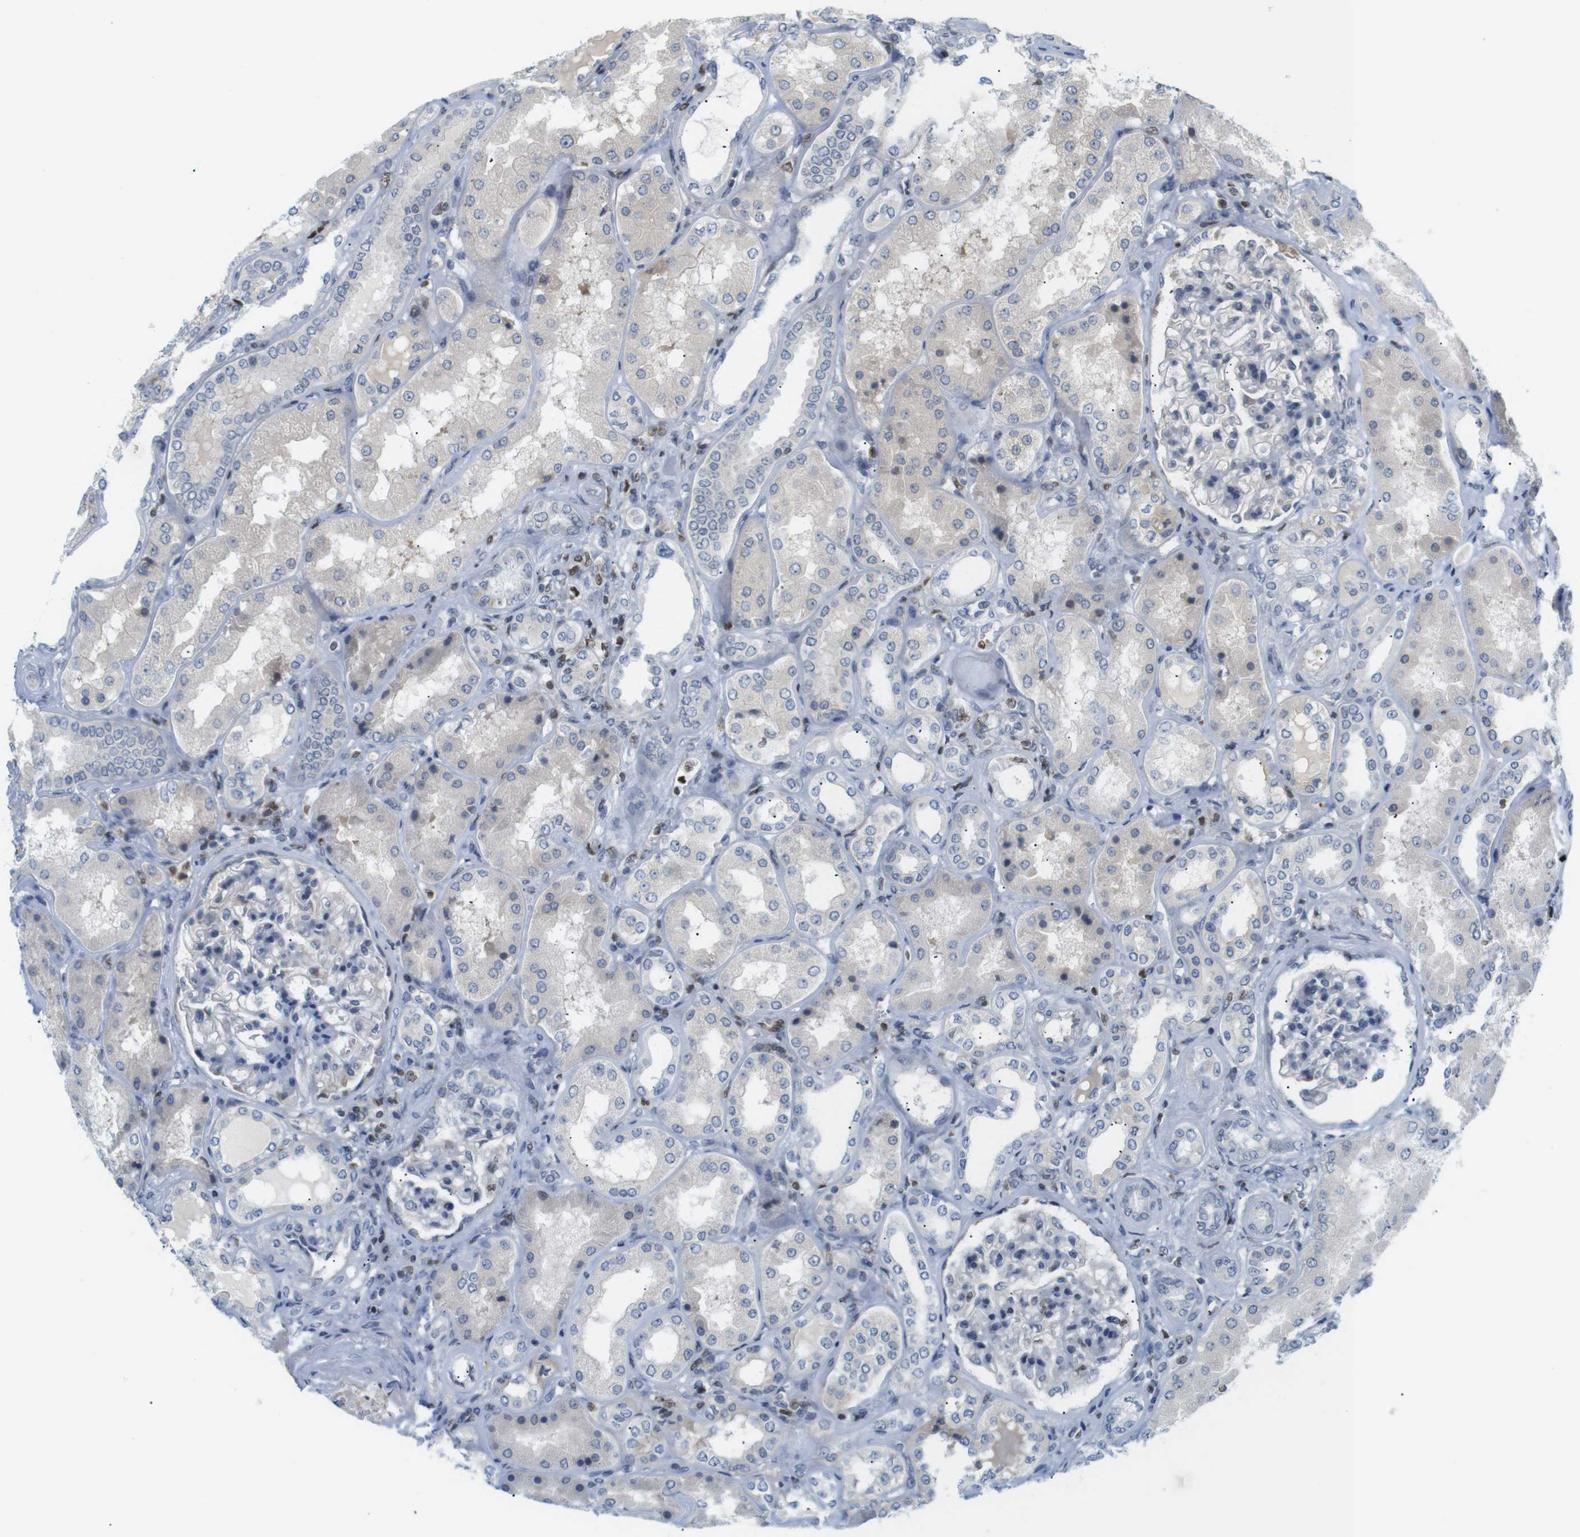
{"staining": {"intensity": "weak", "quantity": "25%-75%", "location": "cytoplasmic/membranous"}, "tissue": "kidney", "cell_type": "Cells in glomeruli", "image_type": "normal", "snomed": [{"axis": "morphology", "description": "Normal tissue, NOS"}, {"axis": "topography", "description": "Kidney"}], "caption": "Immunohistochemistry staining of benign kidney, which reveals low levels of weak cytoplasmic/membranous expression in approximately 25%-75% of cells in glomeruli indicating weak cytoplasmic/membranous protein expression. The staining was performed using DAB (3,3'-diaminobenzidine) (brown) for protein detection and nuclei were counterstained in hematoxylin (blue).", "gene": "MBD1", "patient": {"sex": "female", "age": 56}}